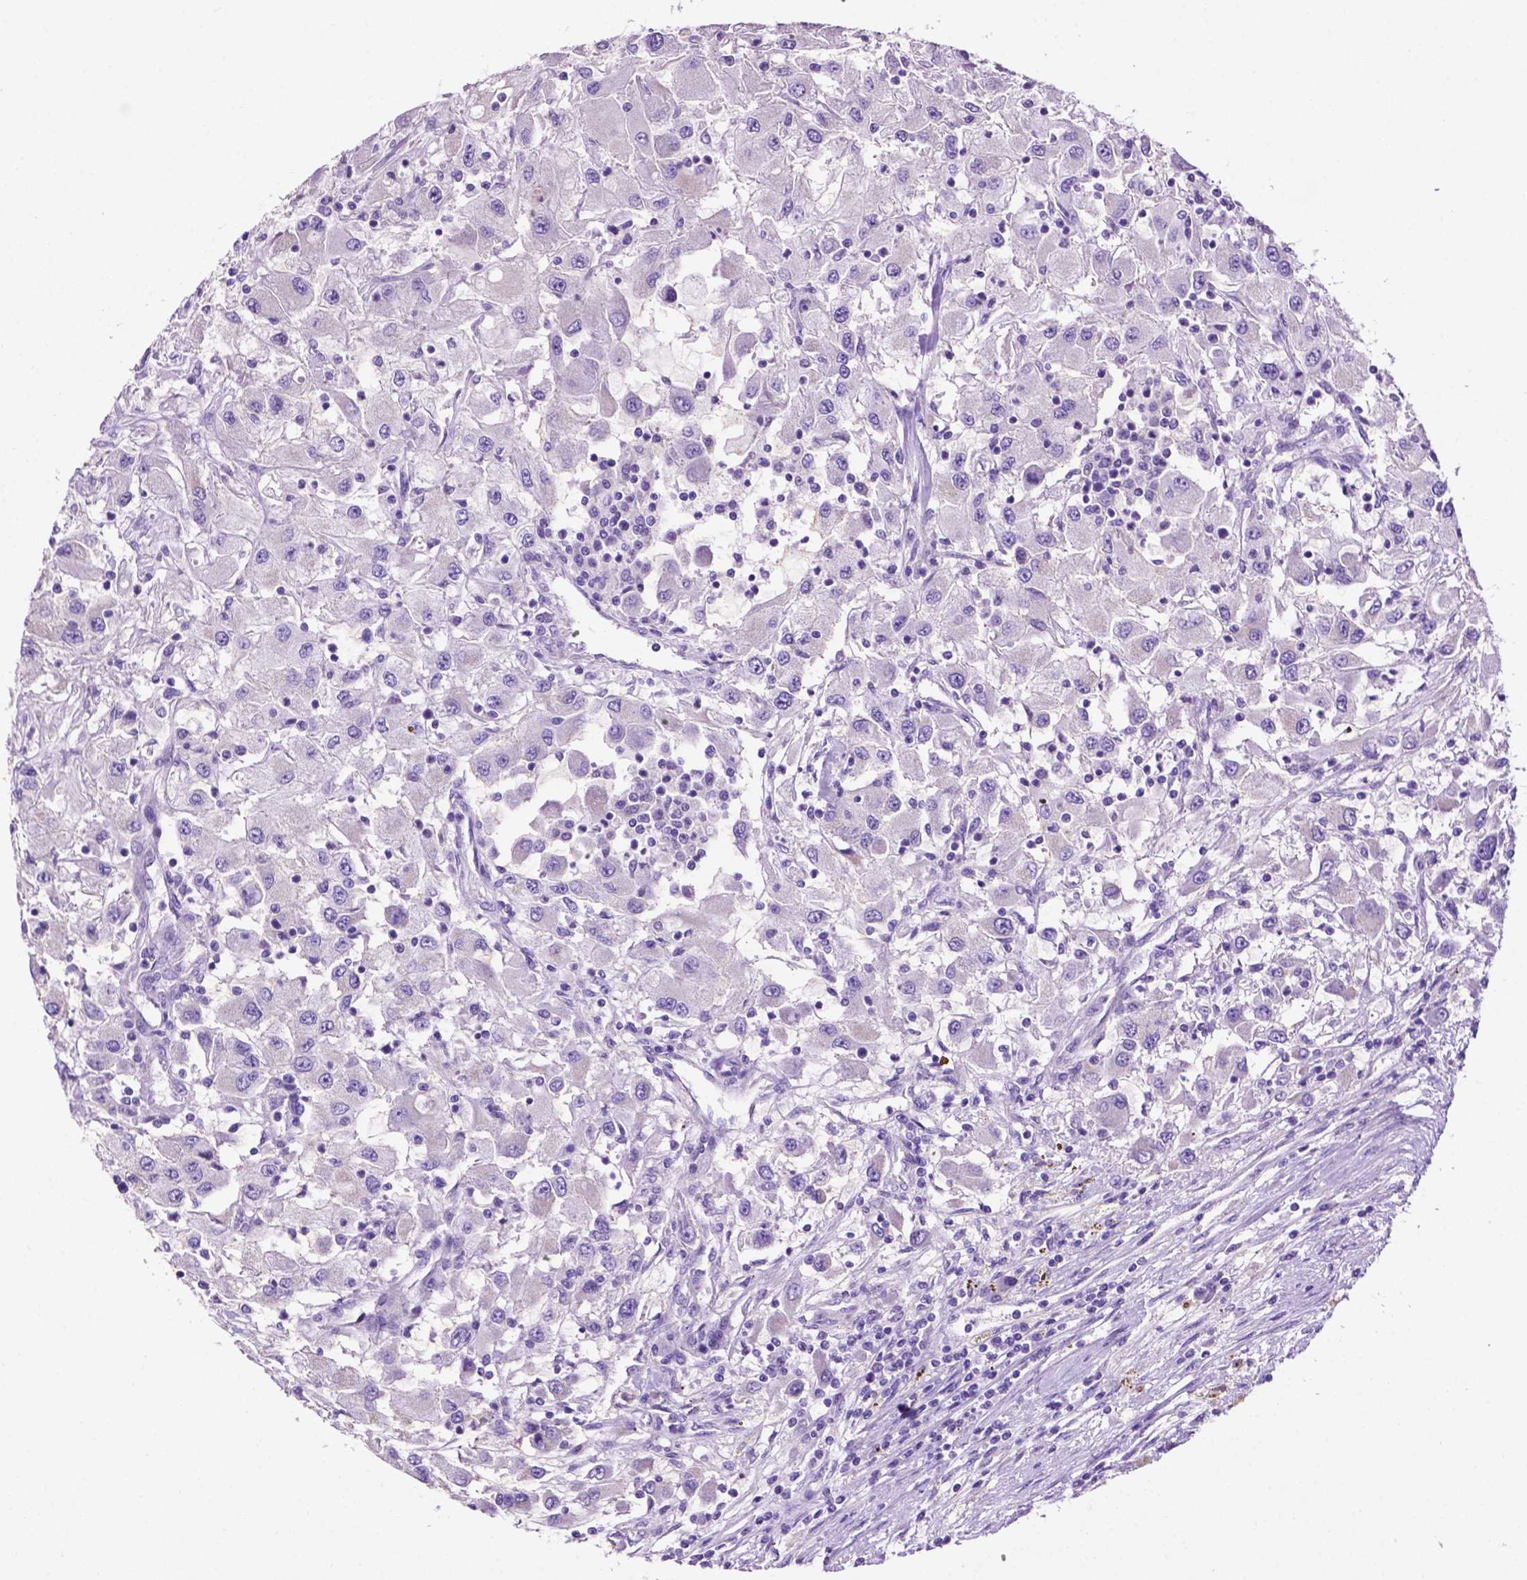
{"staining": {"intensity": "negative", "quantity": "none", "location": "none"}, "tissue": "renal cancer", "cell_type": "Tumor cells", "image_type": "cancer", "snomed": [{"axis": "morphology", "description": "Adenocarcinoma, NOS"}, {"axis": "topography", "description": "Kidney"}], "caption": "This histopathology image is of renal cancer (adenocarcinoma) stained with immunohistochemistry (IHC) to label a protein in brown with the nuclei are counter-stained blue. There is no staining in tumor cells.", "gene": "PHYHIP", "patient": {"sex": "female", "age": 67}}